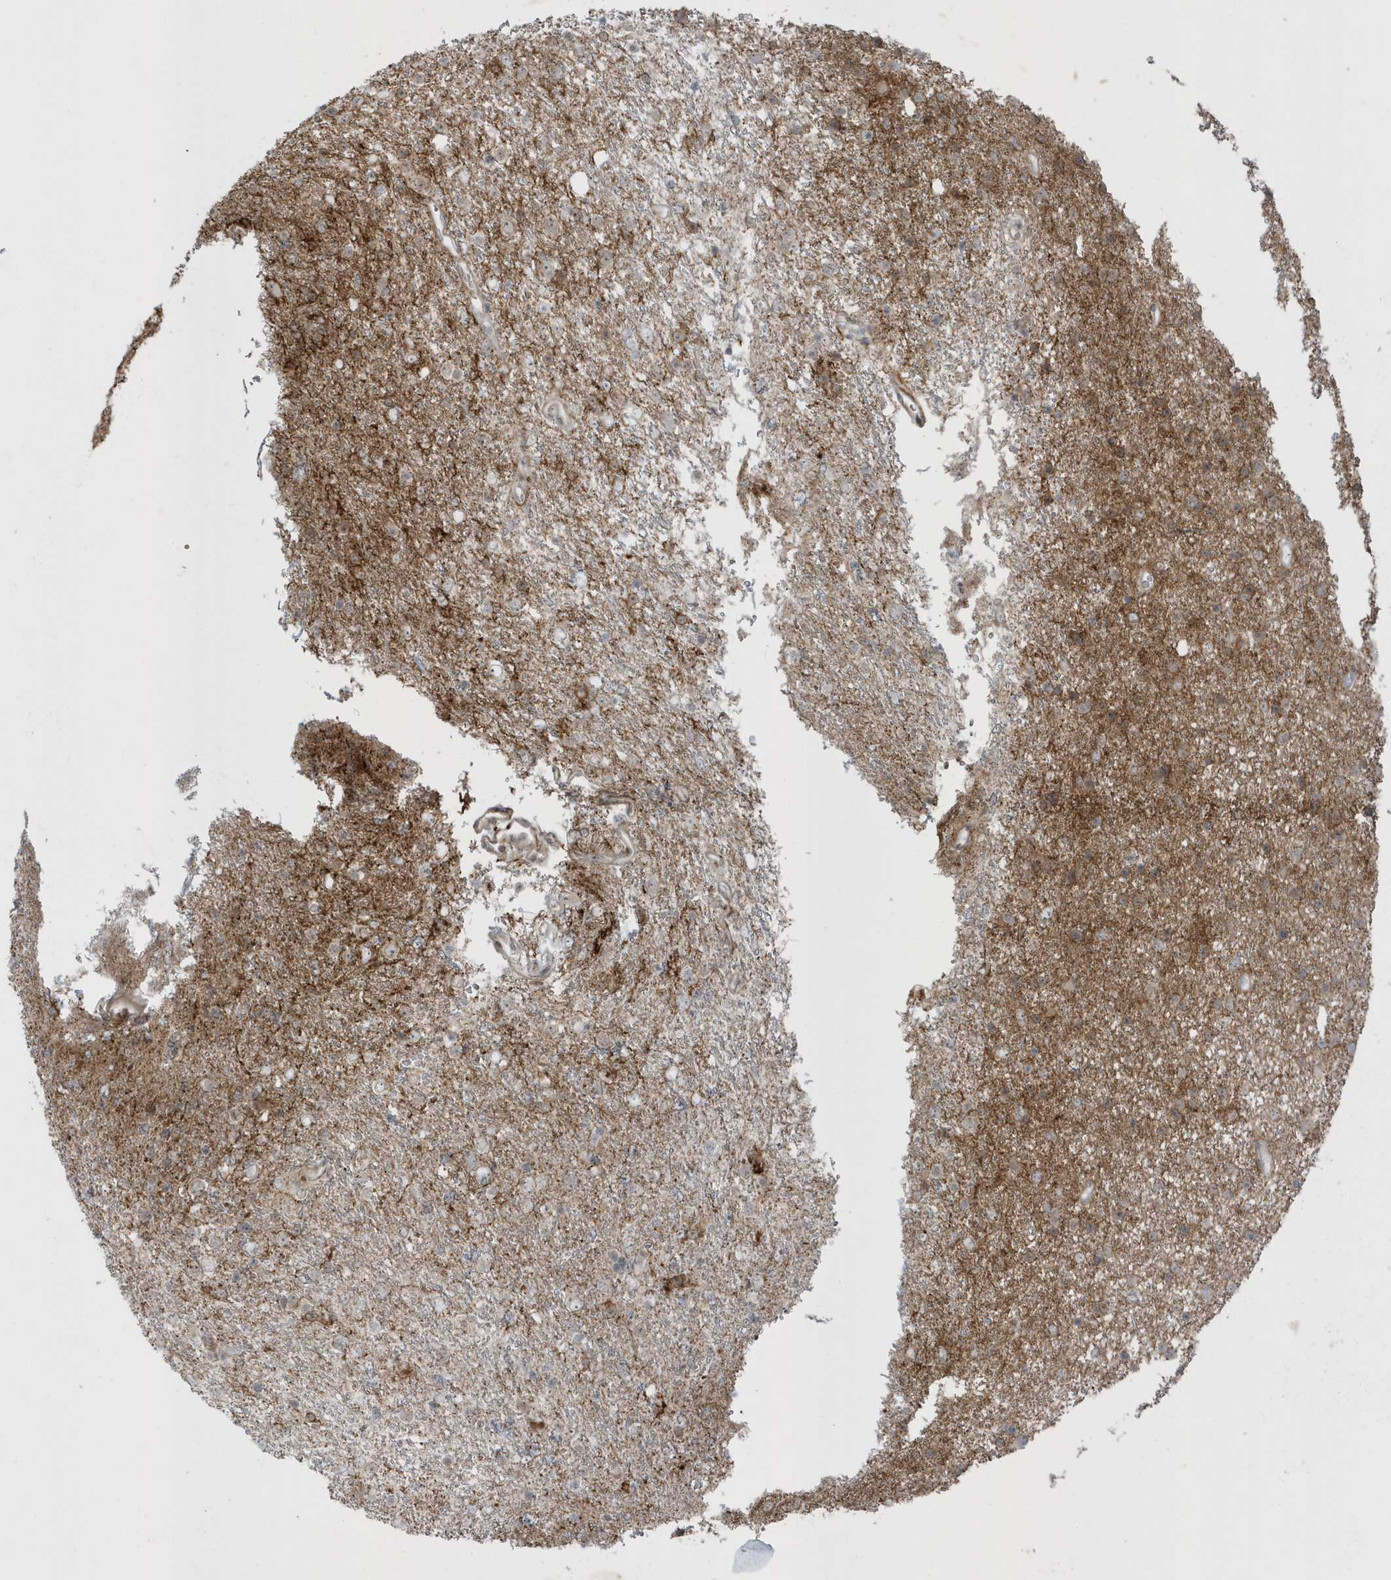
{"staining": {"intensity": "negative", "quantity": "none", "location": "none"}, "tissue": "glioma", "cell_type": "Tumor cells", "image_type": "cancer", "snomed": [{"axis": "morphology", "description": "Glioma, malignant, Low grade"}, {"axis": "topography", "description": "Cerebral cortex"}], "caption": "Immunohistochemical staining of malignant low-grade glioma shows no significant expression in tumor cells. (DAB (3,3'-diaminobenzidine) immunohistochemistry (IHC), high magnification).", "gene": "PARD3B", "patient": {"sex": "female", "age": 39}}